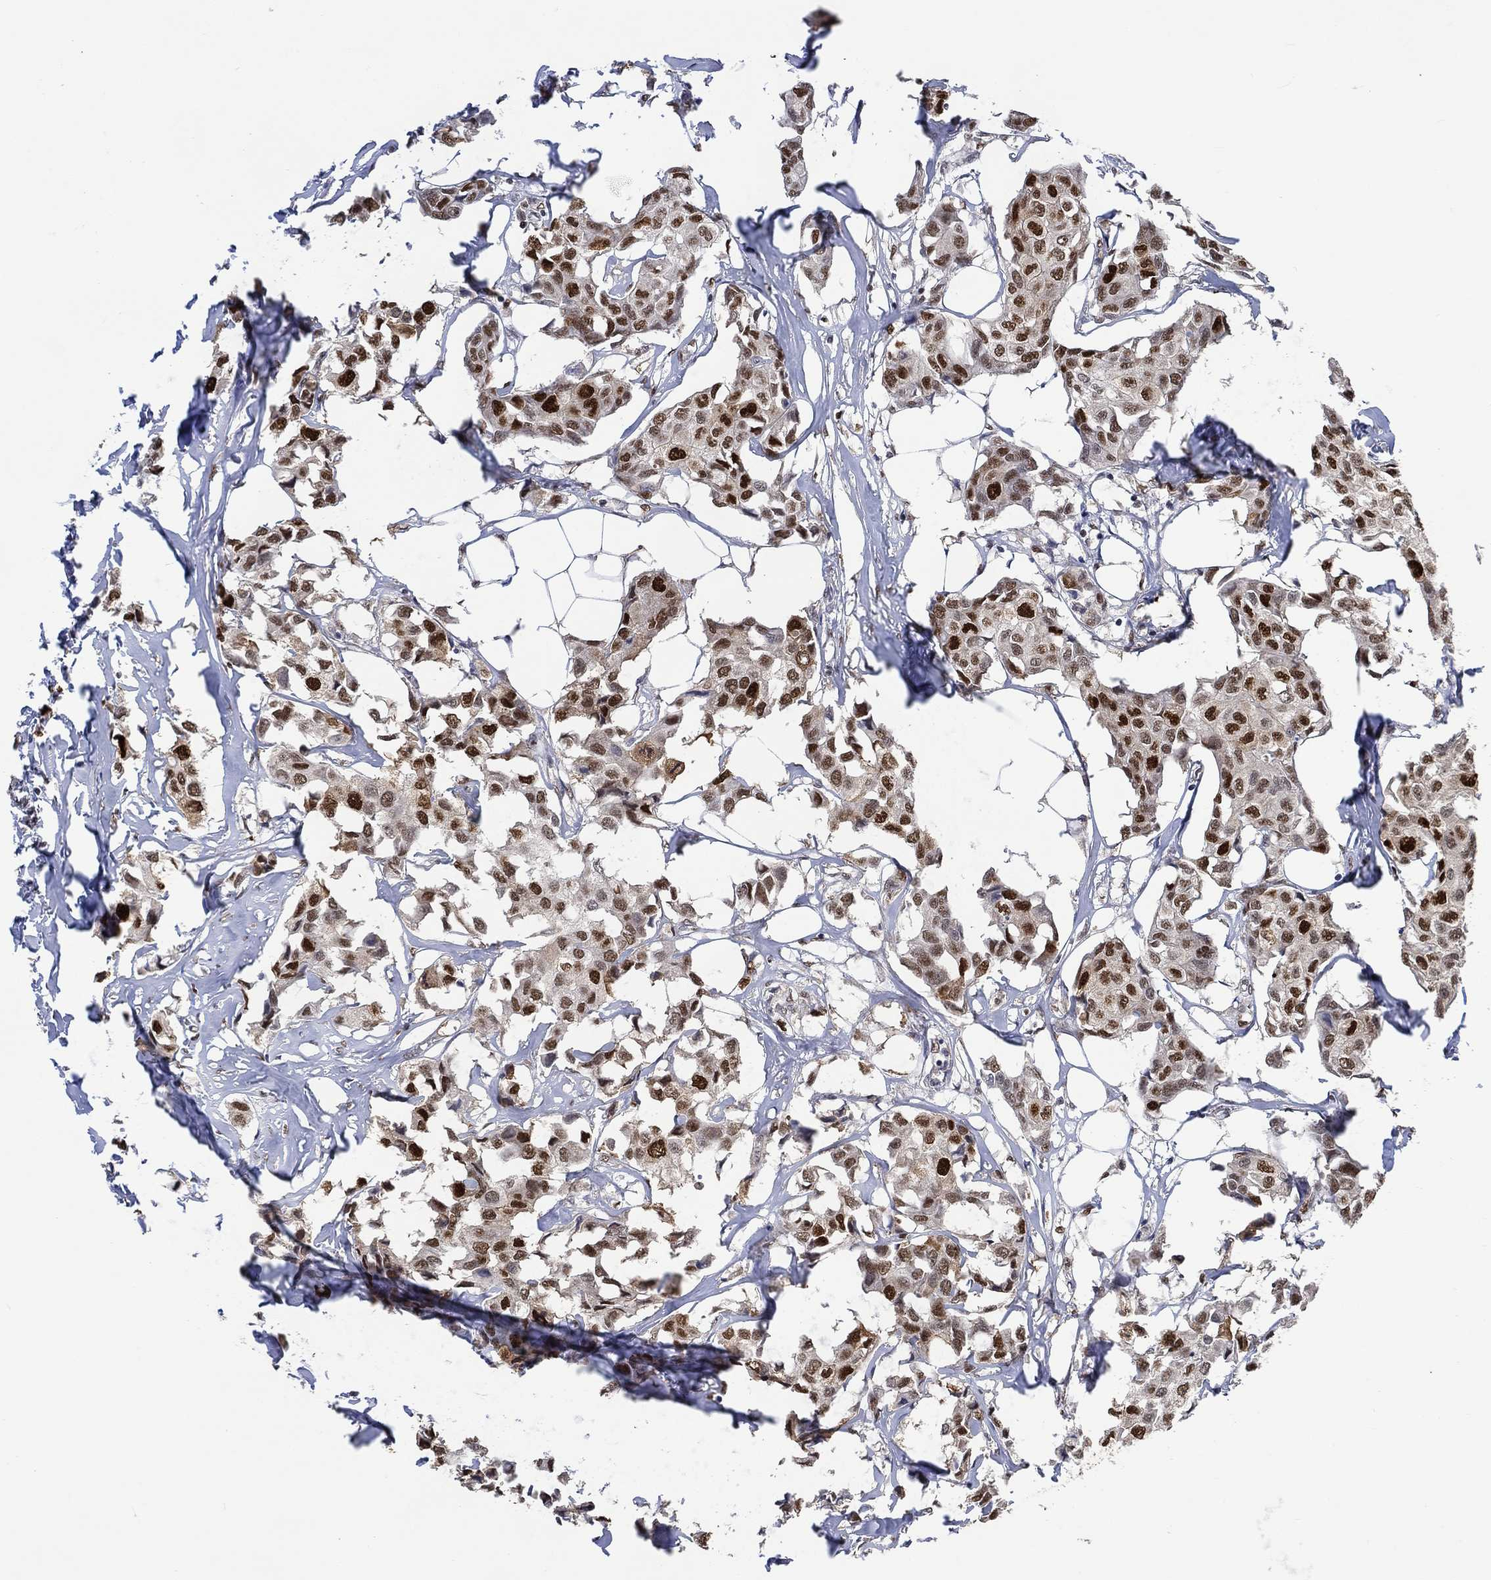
{"staining": {"intensity": "strong", "quantity": ">75%", "location": "nuclear"}, "tissue": "breast cancer", "cell_type": "Tumor cells", "image_type": "cancer", "snomed": [{"axis": "morphology", "description": "Duct carcinoma"}, {"axis": "topography", "description": "Breast"}], "caption": "Protein analysis of intraductal carcinoma (breast) tissue shows strong nuclear staining in approximately >75% of tumor cells.", "gene": "RAD54L2", "patient": {"sex": "female", "age": 80}}